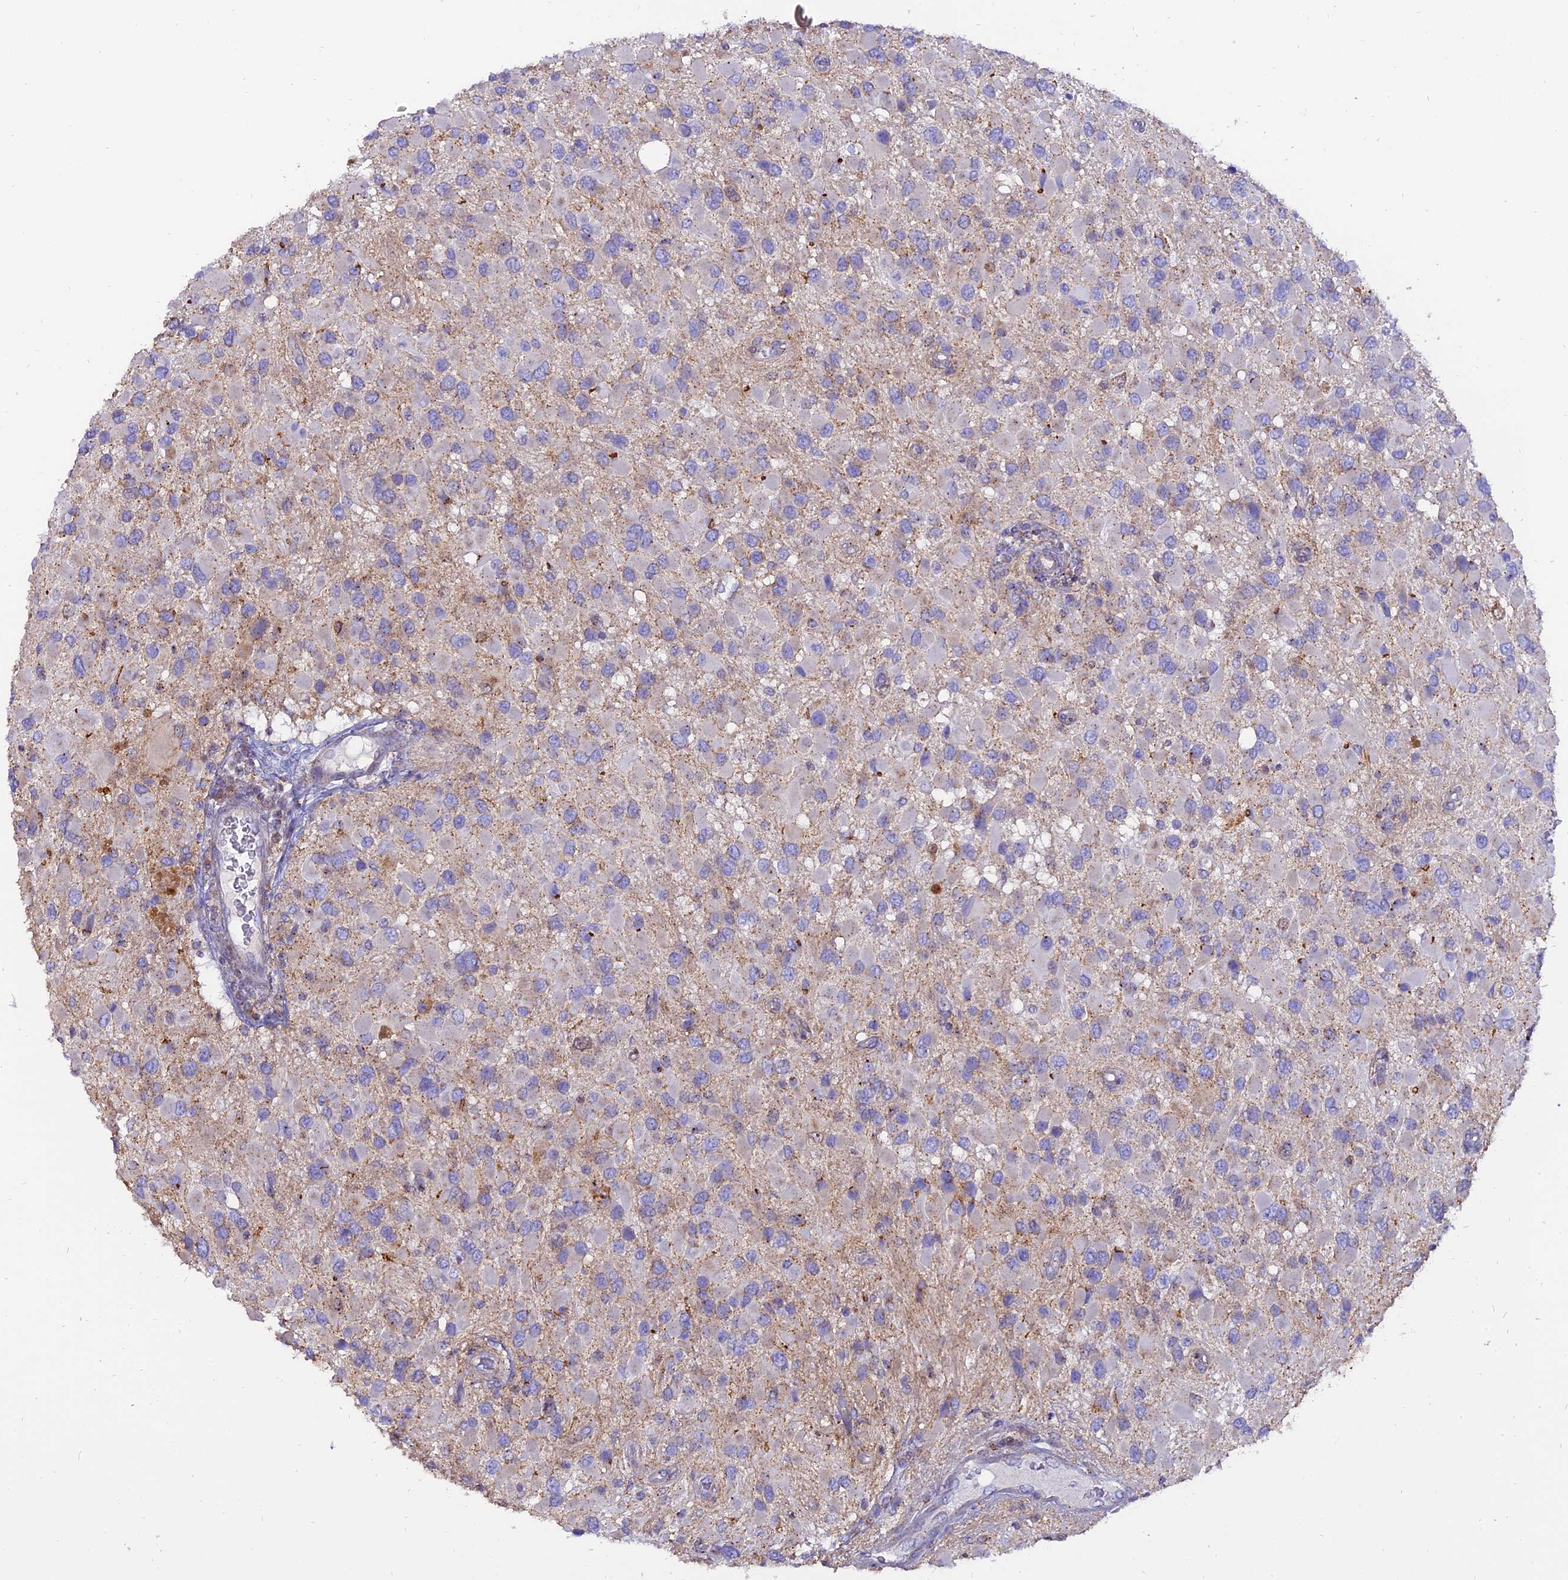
{"staining": {"intensity": "negative", "quantity": "none", "location": "none"}, "tissue": "glioma", "cell_type": "Tumor cells", "image_type": "cancer", "snomed": [{"axis": "morphology", "description": "Glioma, malignant, High grade"}, {"axis": "topography", "description": "Brain"}], "caption": "Immunohistochemistry (IHC) micrograph of glioma stained for a protein (brown), which reveals no positivity in tumor cells.", "gene": "CENPV", "patient": {"sex": "male", "age": 53}}